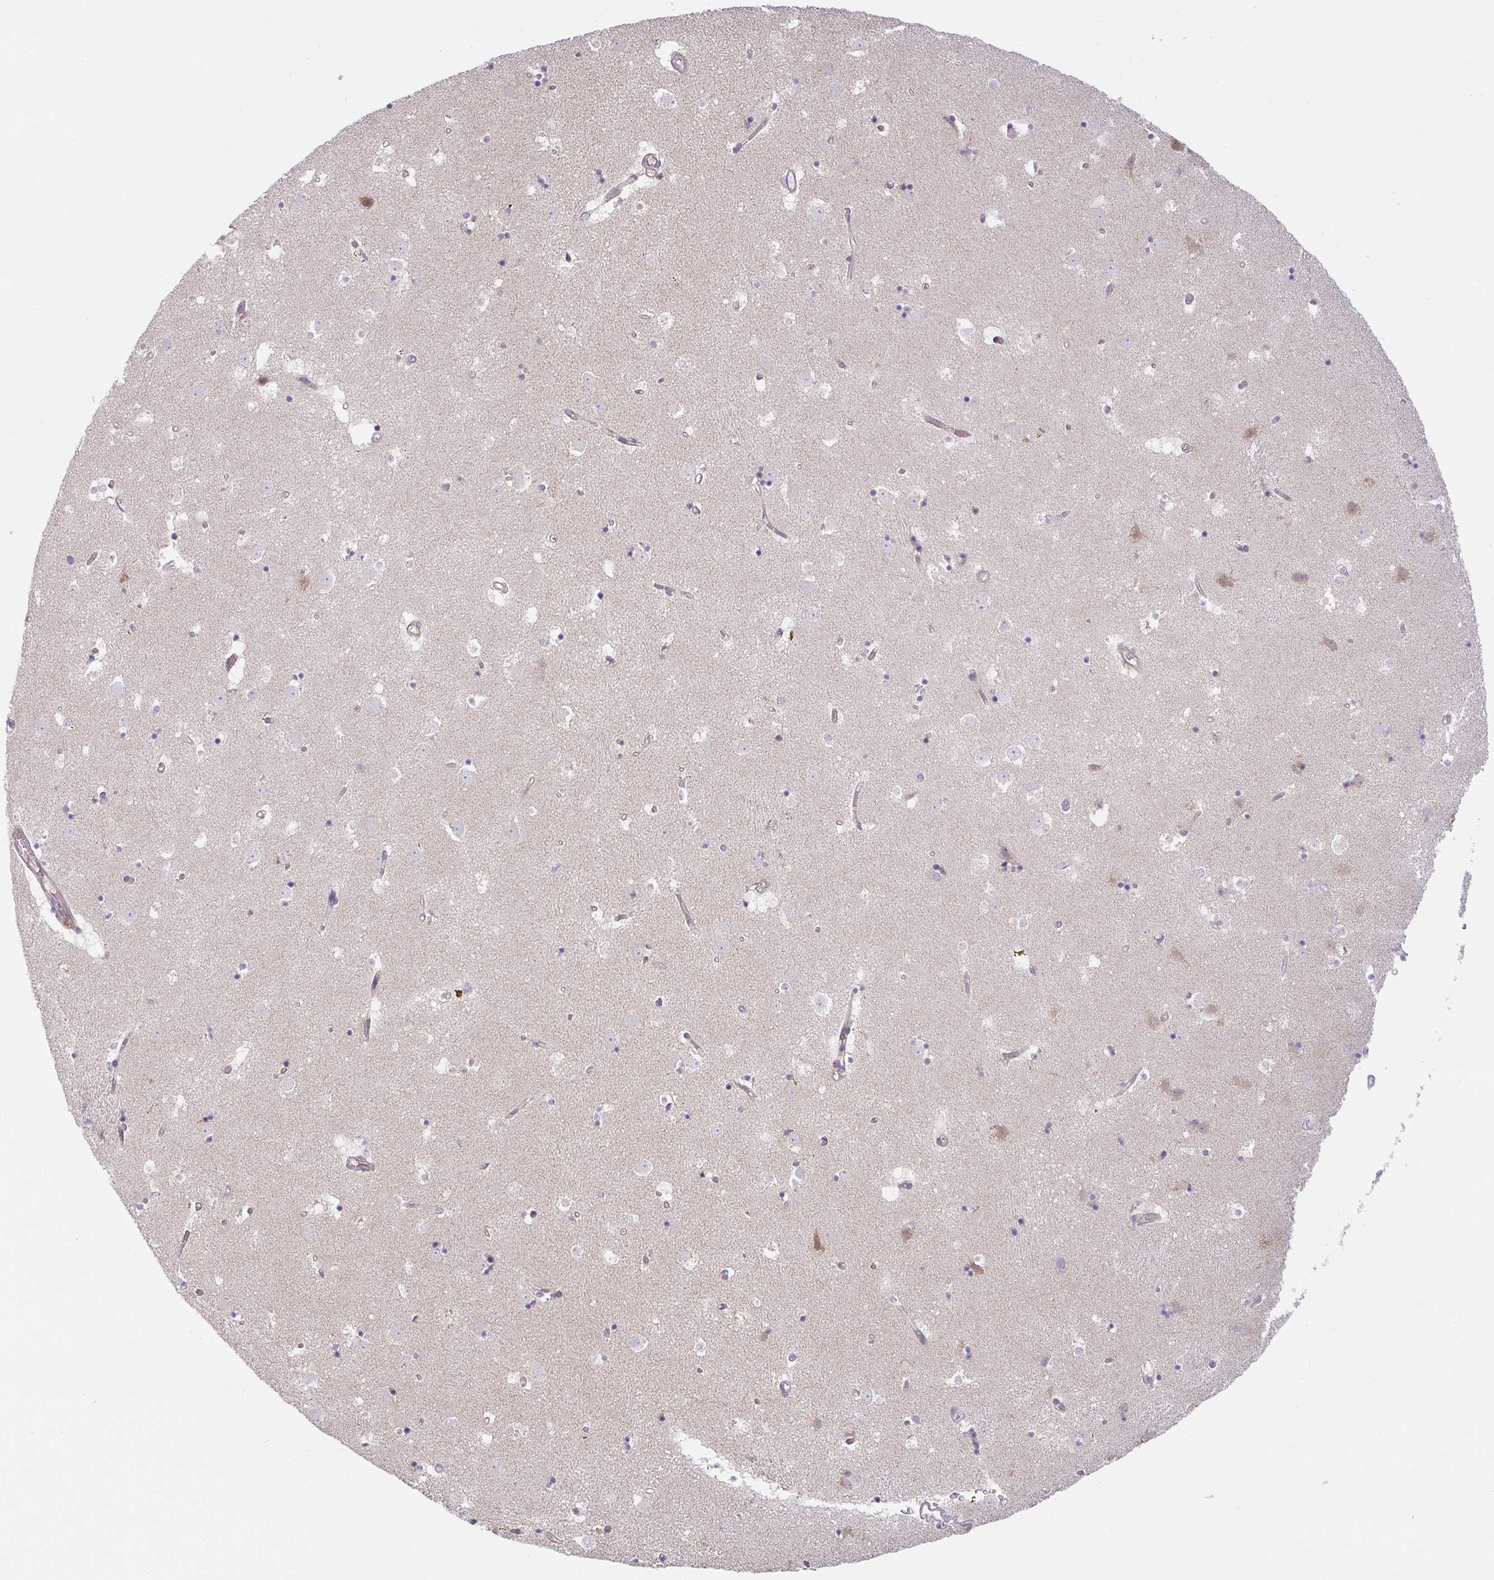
{"staining": {"intensity": "weak", "quantity": "<25%", "location": "cytoplasmic/membranous"}, "tissue": "caudate", "cell_type": "Glial cells", "image_type": "normal", "snomed": [{"axis": "morphology", "description": "Normal tissue, NOS"}, {"axis": "topography", "description": "Lateral ventricle wall"}], "caption": "Photomicrograph shows no significant protein positivity in glial cells of unremarkable caudate.", "gene": "MOB1A", "patient": {"sex": "male", "age": 58}}